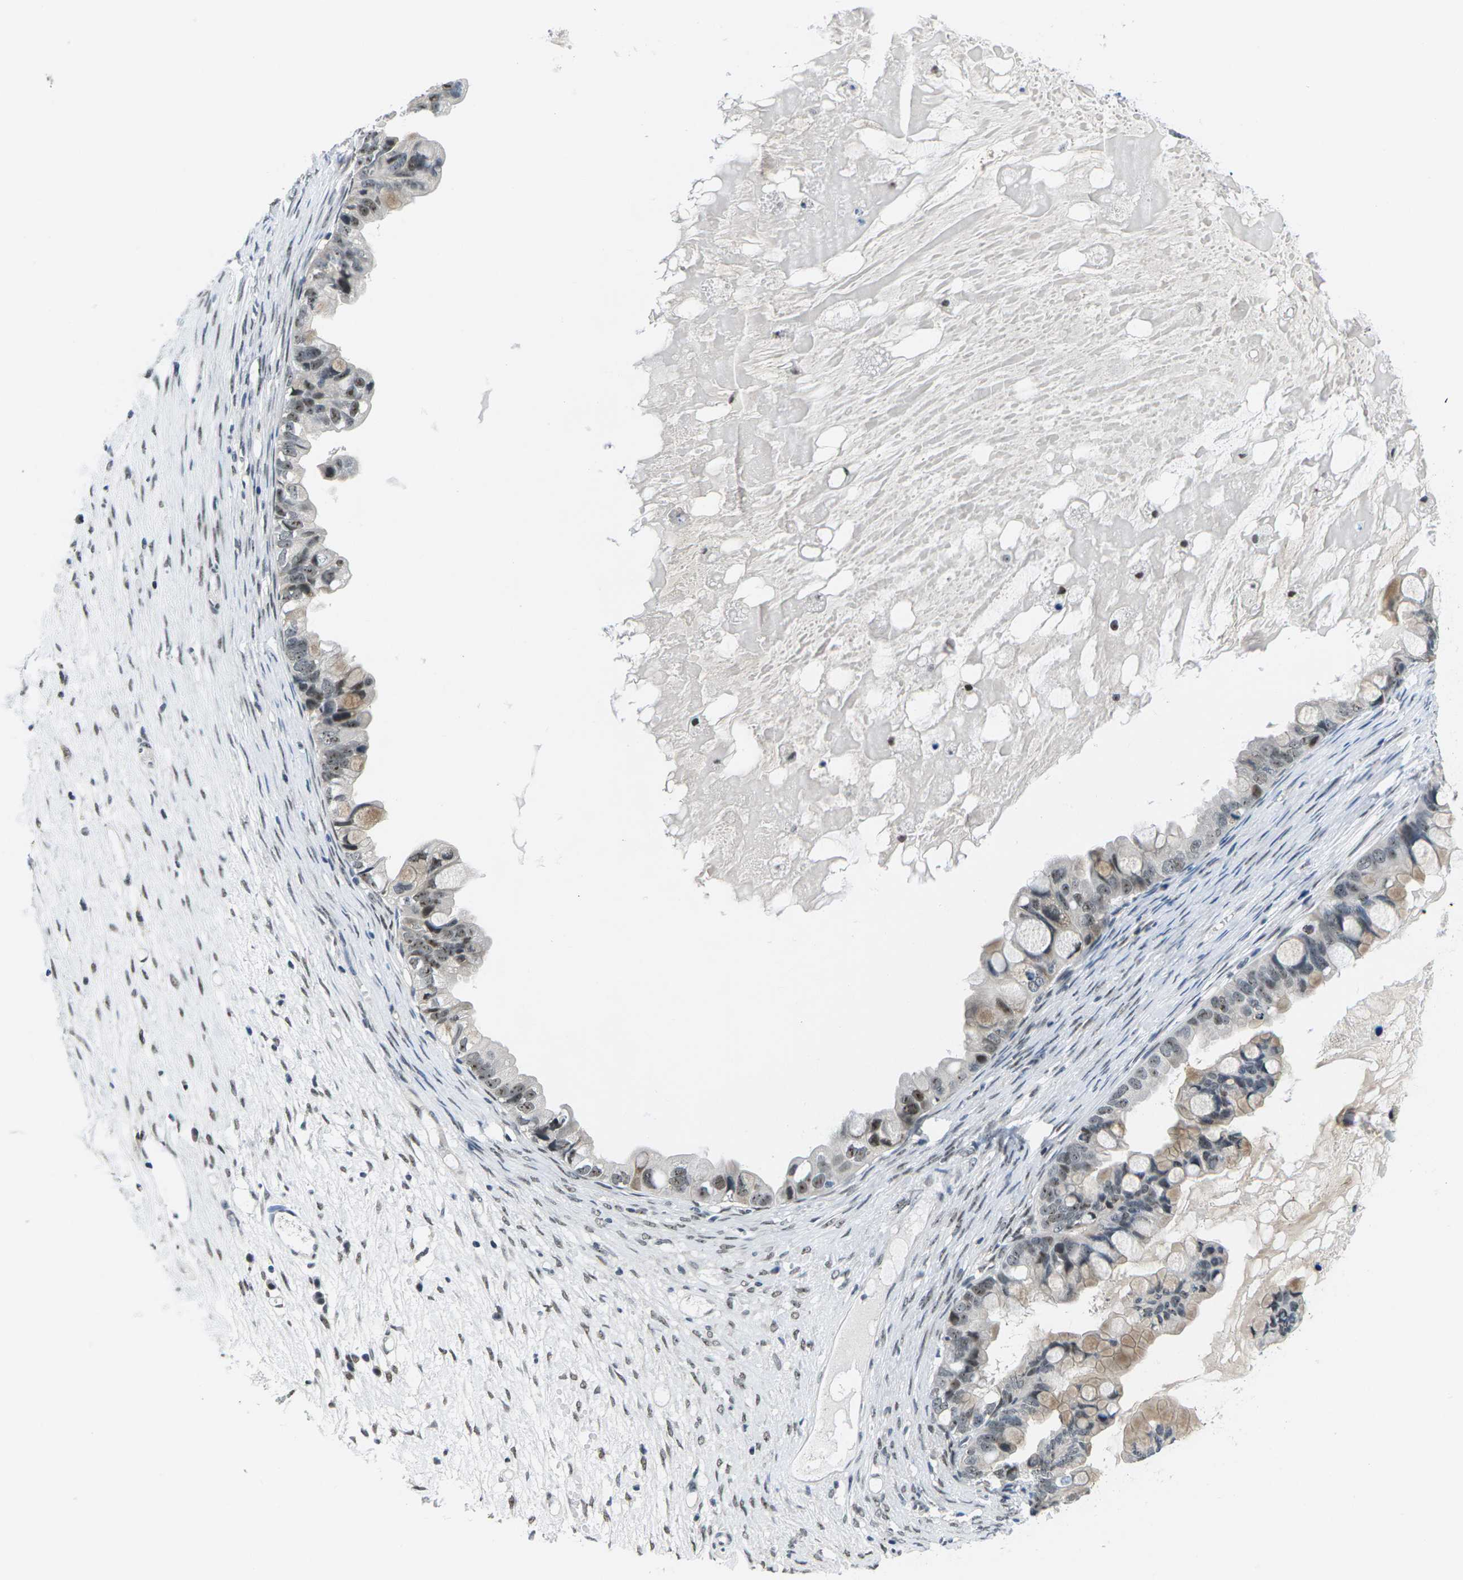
{"staining": {"intensity": "moderate", "quantity": "25%-75%", "location": "nuclear"}, "tissue": "ovarian cancer", "cell_type": "Tumor cells", "image_type": "cancer", "snomed": [{"axis": "morphology", "description": "Cystadenocarcinoma, mucinous, NOS"}, {"axis": "topography", "description": "Ovary"}], "caption": "Moderate nuclear protein positivity is present in about 25%-75% of tumor cells in ovarian mucinous cystadenocarcinoma.", "gene": "NSRP1", "patient": {"sex": "female", "age": 80}}